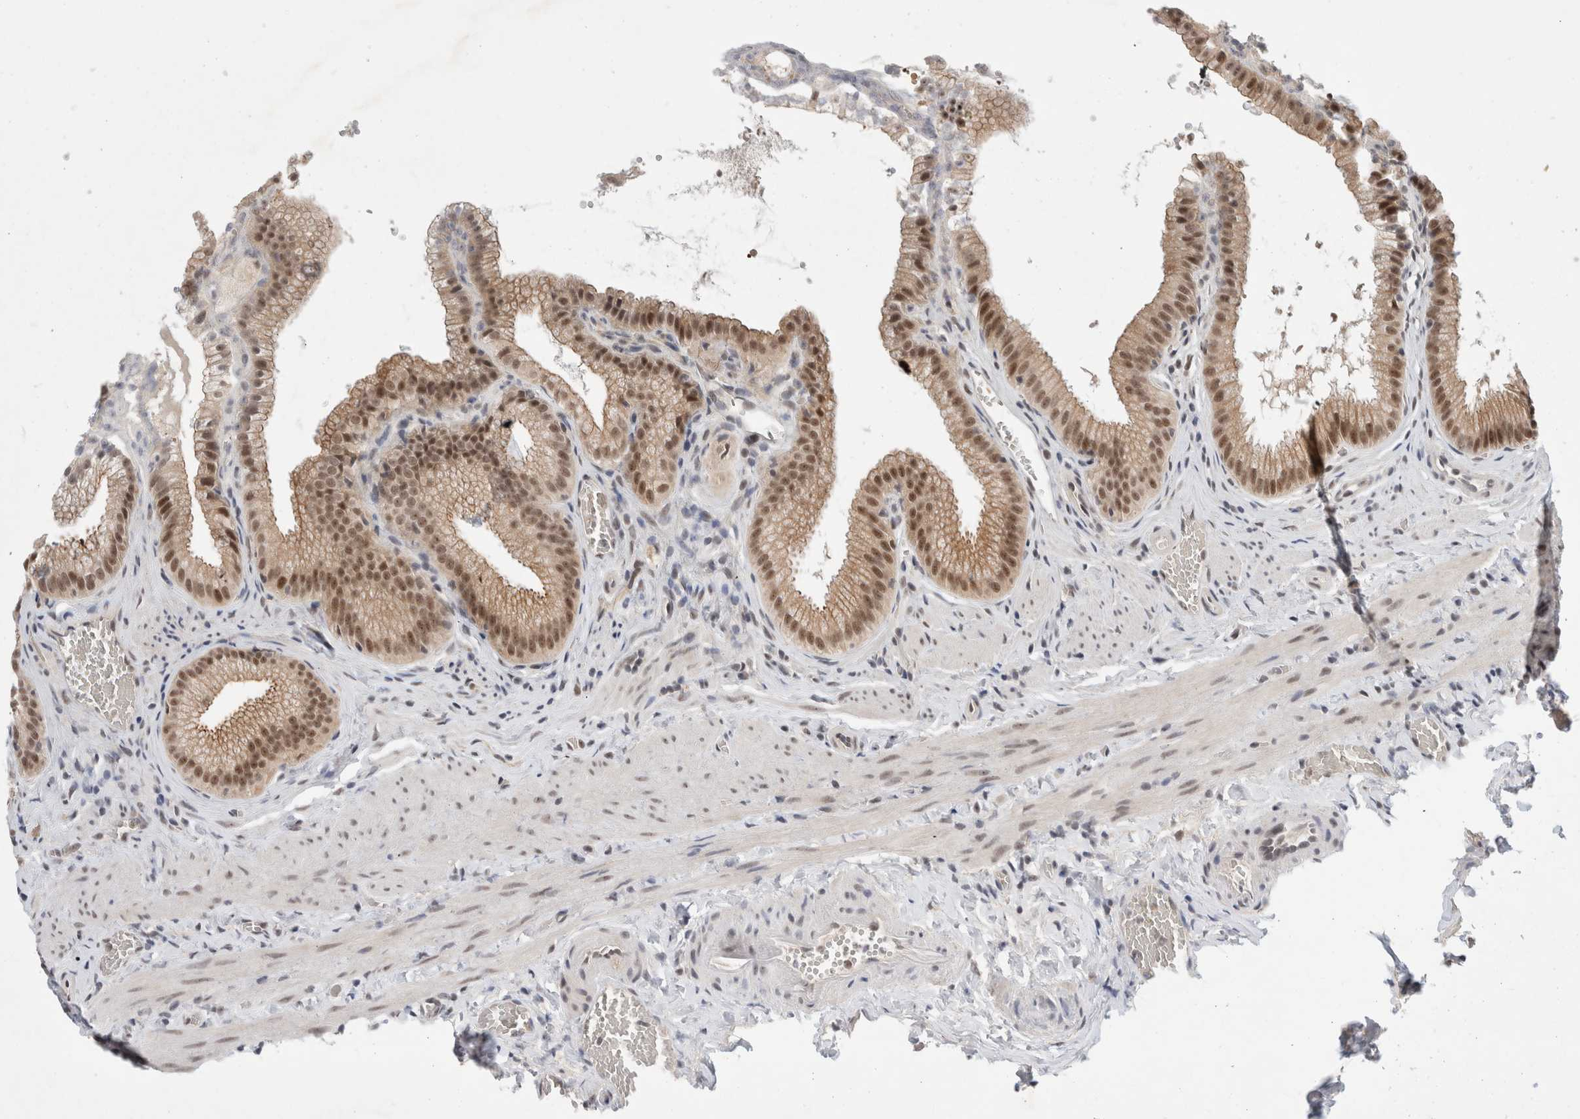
{"staining": {"intensity": "strong", "quantity": ">75%", "location": "cytoplasmic/membranous,nuclear"}, "tissue": "gallbladder", "cell_type": "Glandular cells", "image_type": "normal", "snomed": [{"axis": "morphology", "description": "Normal tissue, NOS"}, {"axis": "topography", "description": "Gallbladder"}], "caption": "The photomicrograph demonstrates staining of unremarkable gallbladder, revealing strong cytoplasmic/membranous,nuclear protein staining (brown color) within glandular cells.", "gene": "NCAPG2", "patient": {"sex": "male", "age": 38}}